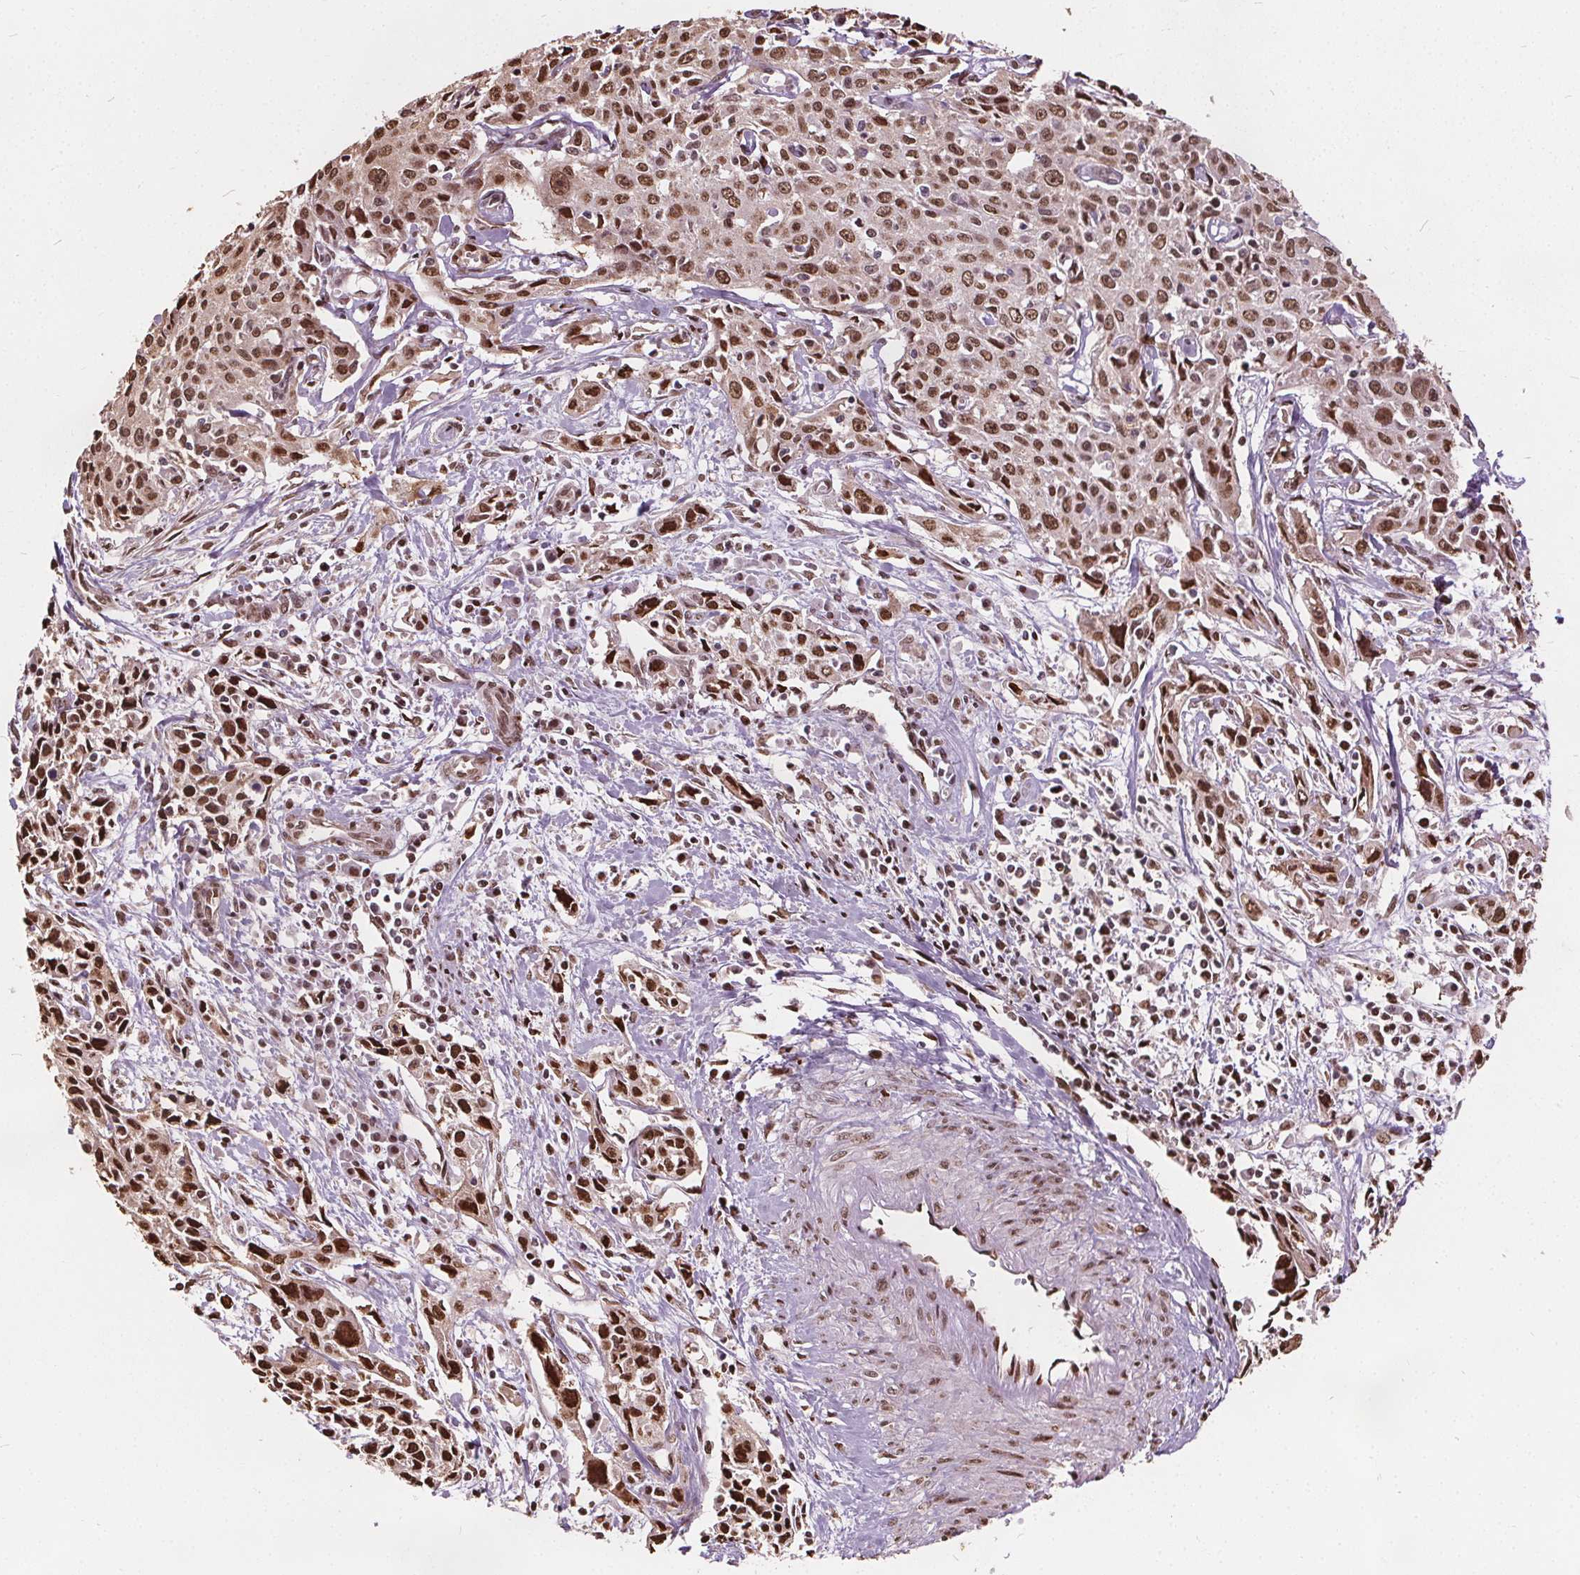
{"staining": {"intensity": "moderate", "quantity": ">75%", "location": "nuclear"}, "tissue": "cervical cancer", "cell_type": "Tumor cells", "image_type": "cancer", "snomed": [{"axis": "morphology", "description": "Squamous cell carcinoma, NOS"}, {"axis": "topography", "description": "Cervix"}], "caption": "Squamous cell carcinoma (cervical) tissue exhibits moderate nuclear positivity in about >75% of tumor cells, visualized by immunohistochemistry.", "gene": "ISLR2", "patient": {"sex": "female", "age": 38}}